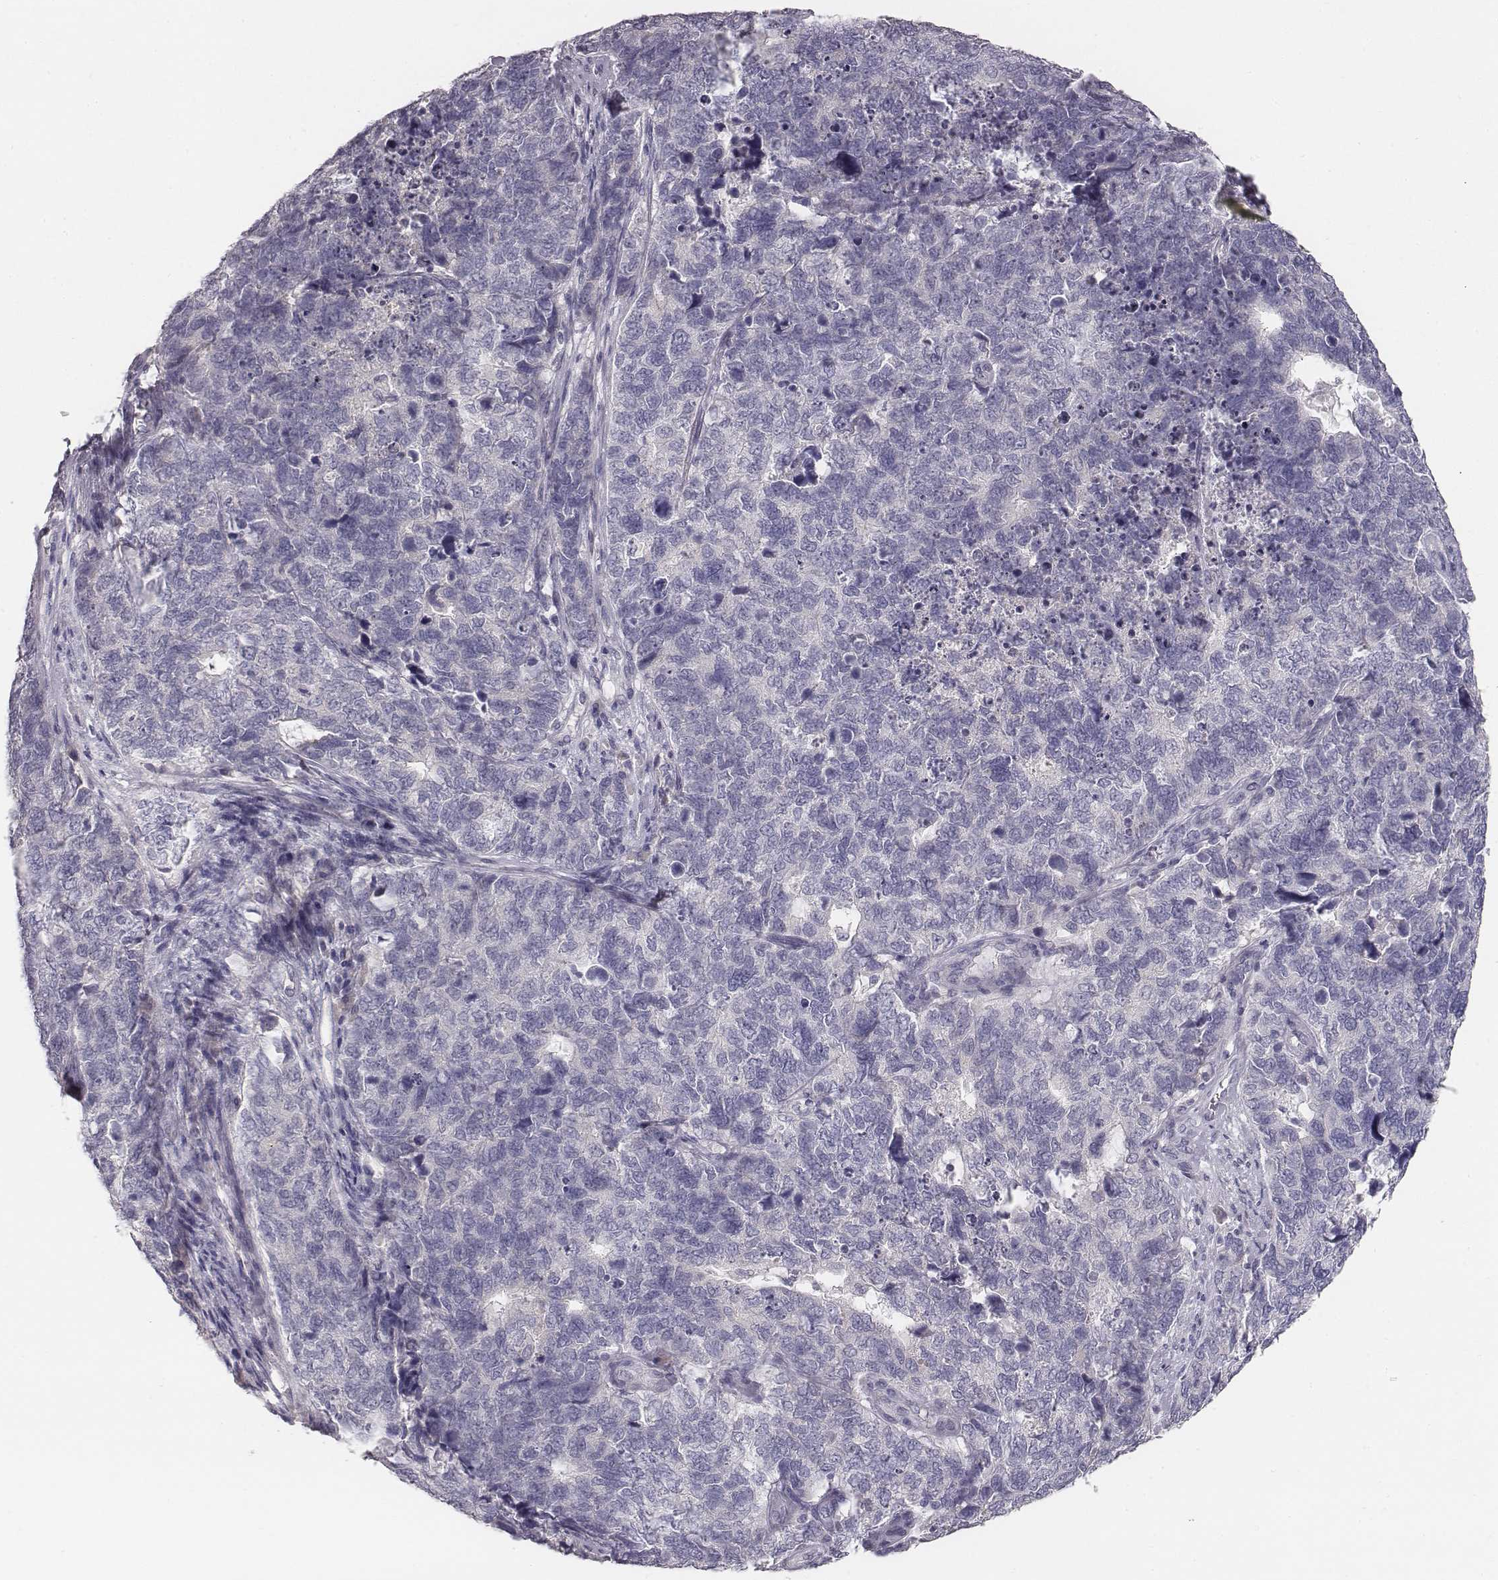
{"staining": {"intensity": "negative", "quantity": "none", "location": "none"}, "tissue": "cervical cancer", "cell_type": "Tumor cells", "image_type": "cancer", "snomed": [{"axis": "morphology", "description": "Squamous cell carcinoma, NOS"}, {"axis": "topography", "description": "Cervix"}], "caption": "The IHC micrograph has no significant positivity in tumor cells of cervical cancer (squamous cell carcinoma) tissue.", "gene": "MYH6", "patient": {"sex": "female", "age": 63}}